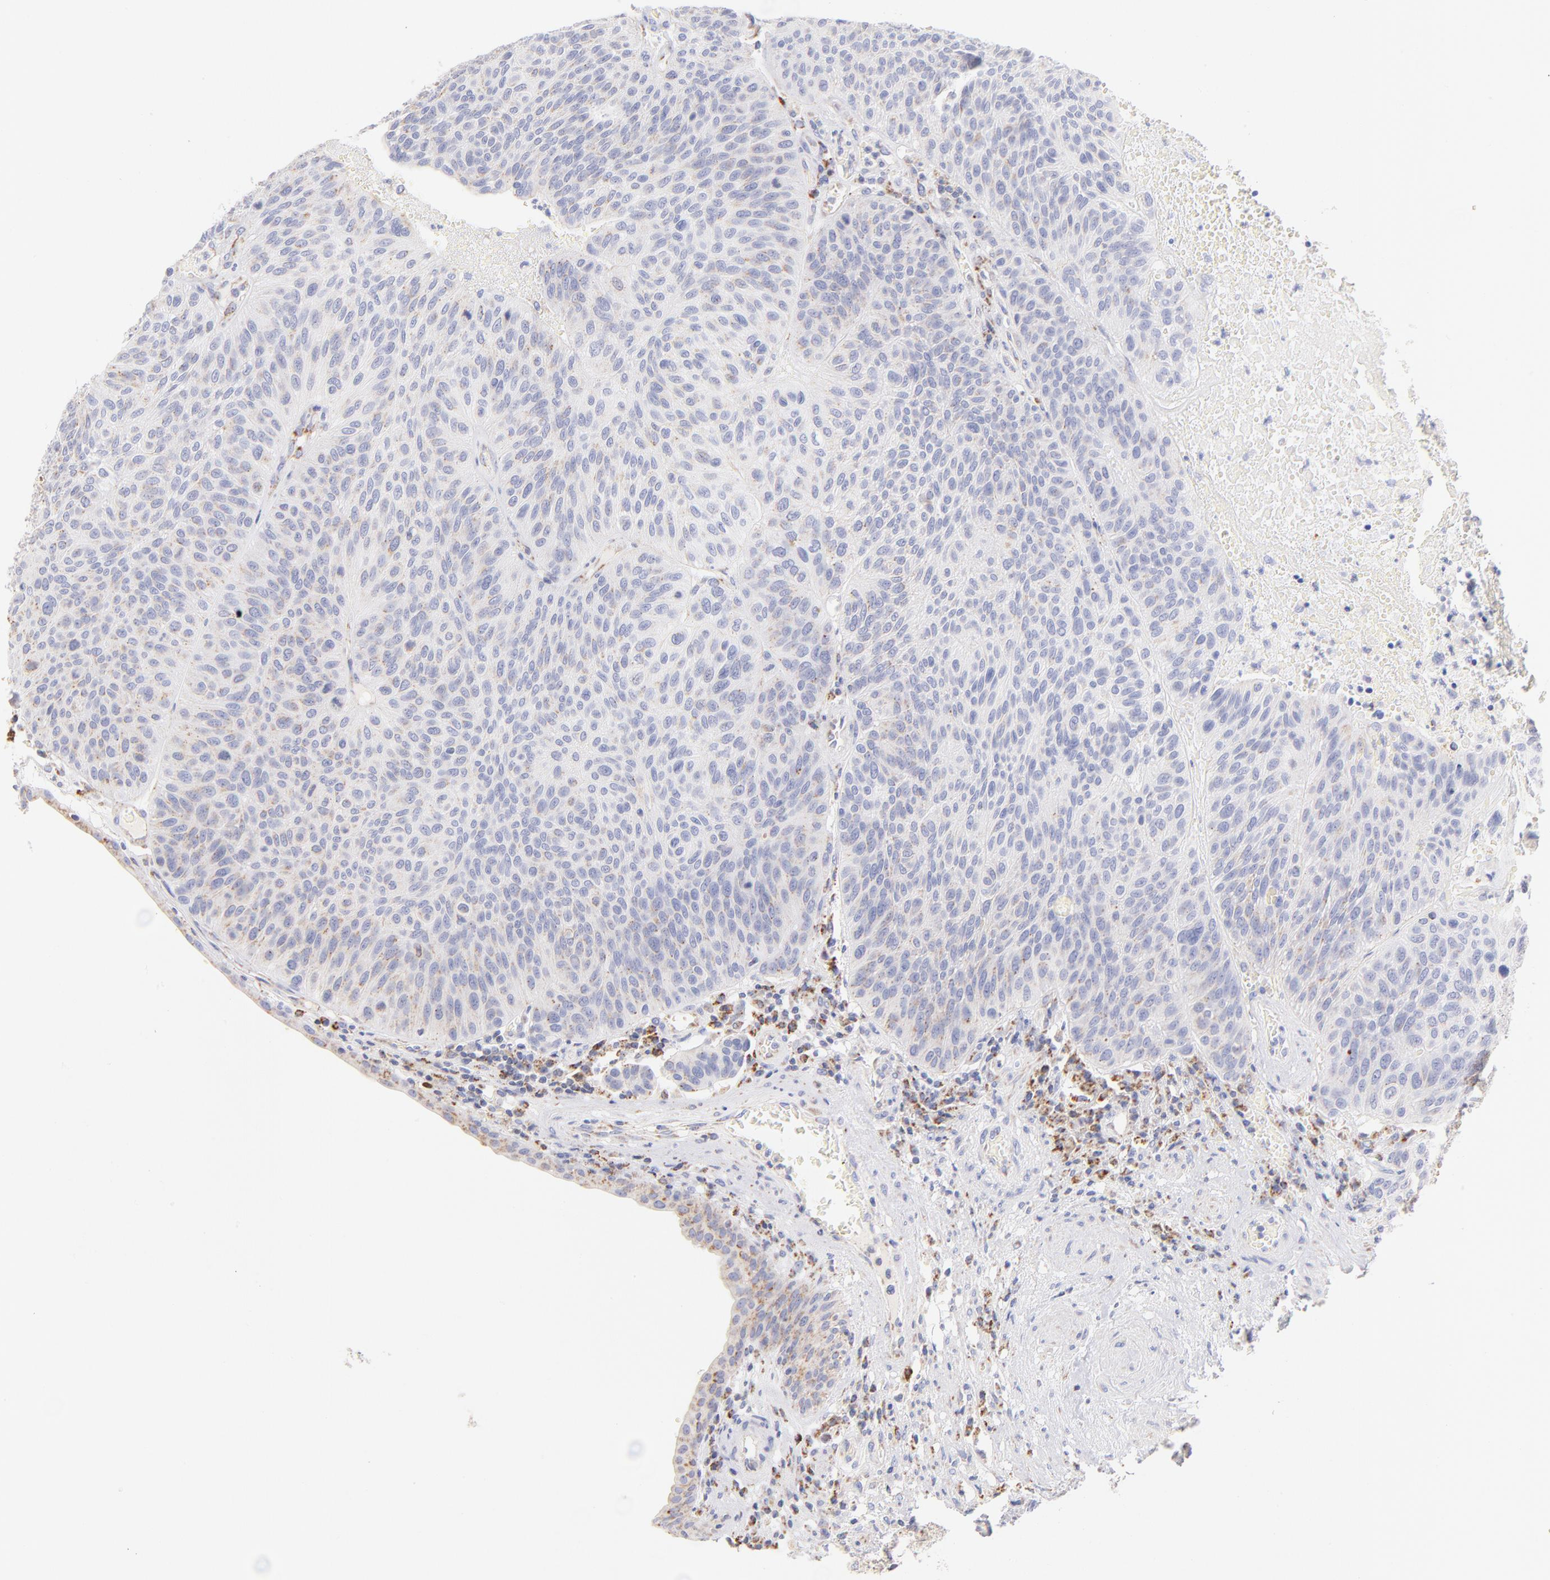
{"staining": {"intensity": "weak", "quantity": "<25%", "location": "cytoplasmic/membranous"}, "tissue": "urothelial cancer", "cell_type": "Tumor cells", "image_type": "cancer", "snomed": [{"axis": "morphology", "description": "Urothelial carcinoma, High grade"}, {"axis": "topography", "description": "Urinary bladder"}], "caption": "Tumor cells show no significant staining in high-grade urothelial carcinoma.", "gene": "AIFM1", "patient": {"sex": "male", "age": 66}}